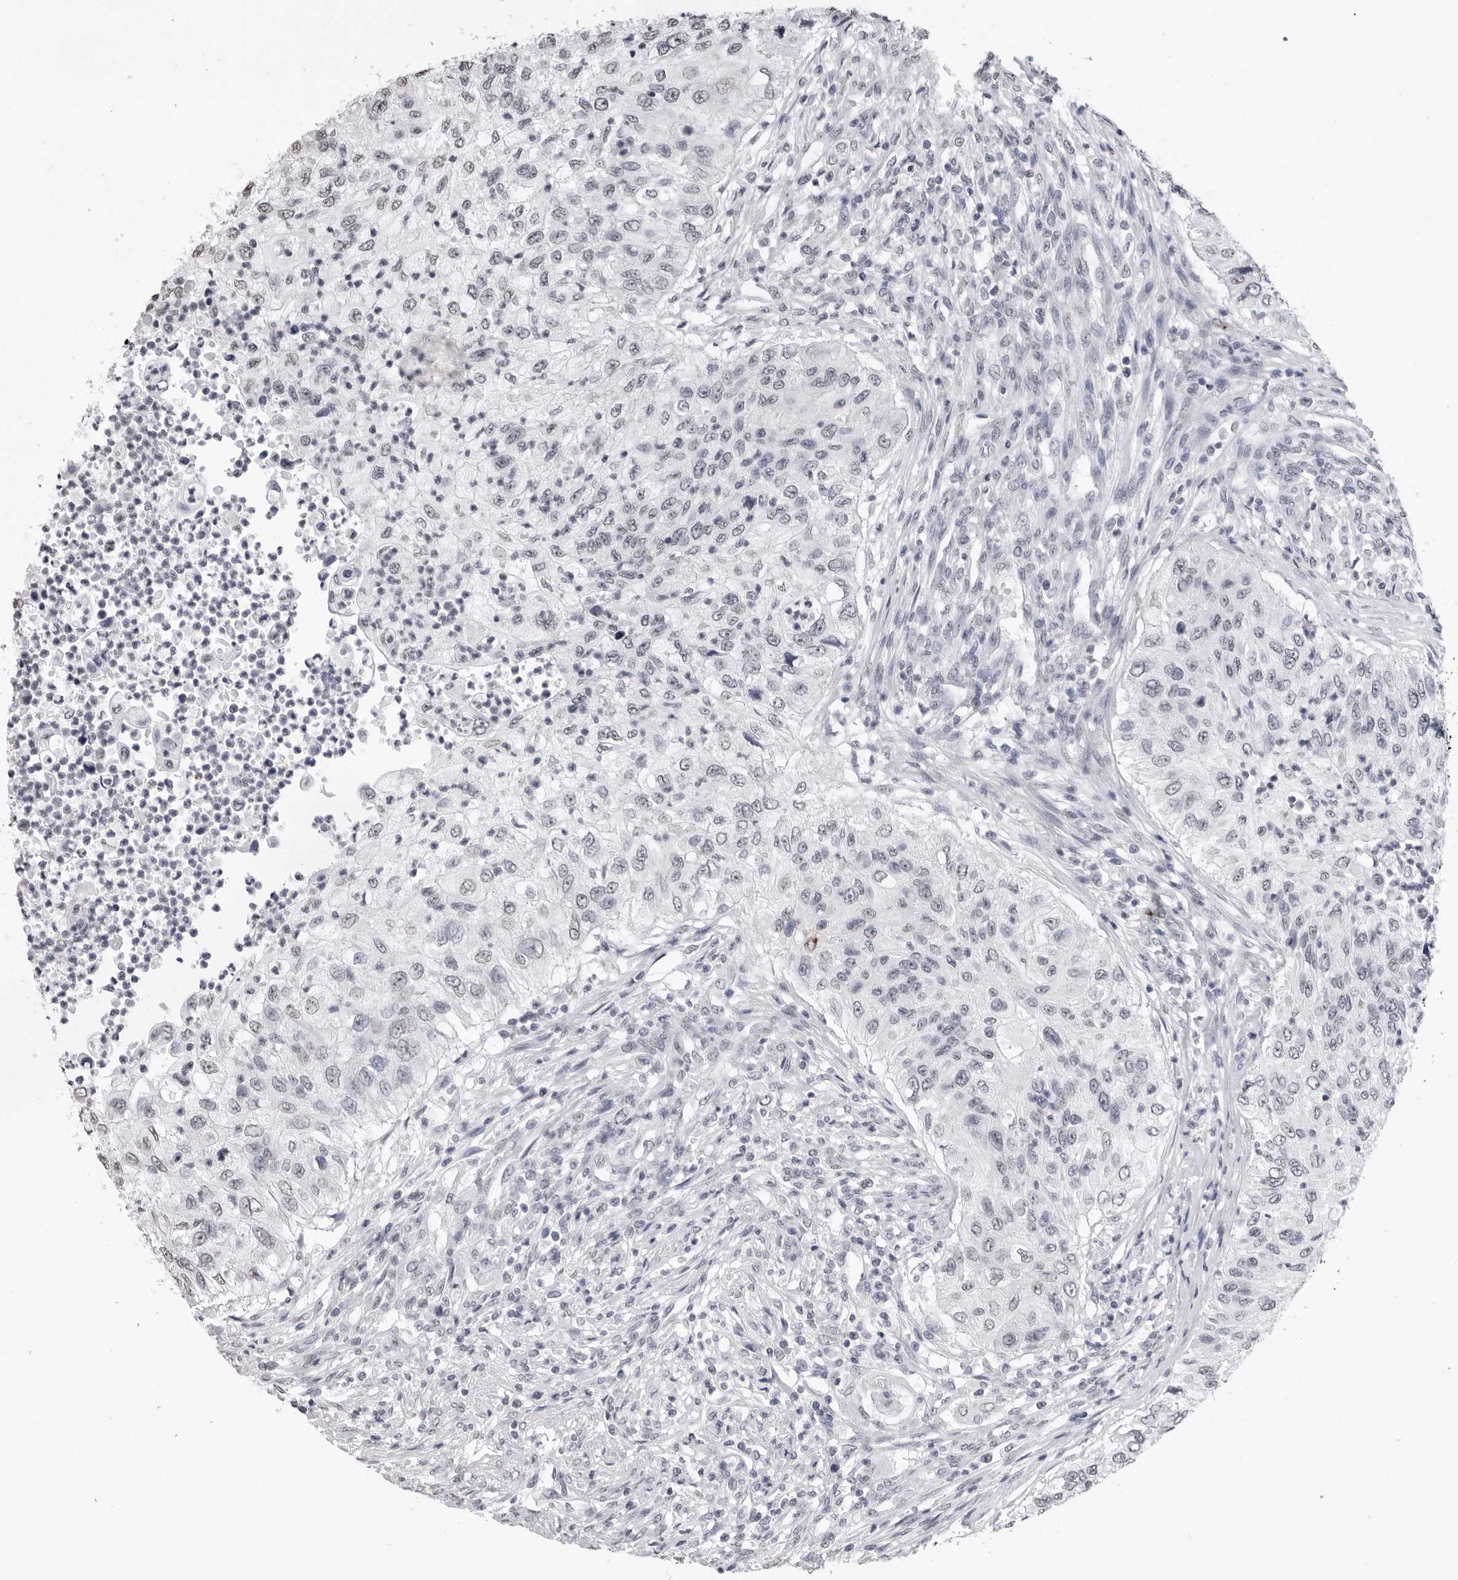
{"staining": {"intensity": "weak", "quantity": "<25%", "location": "nuclear"}, "tissue": "urothelial cancer", "cell_type": "Tumor cells", "image_type": "cancer", "snomed": [{"axis": "morphology", "description": "Urothelial carcinoma, High grade"}, {"axis": "topography", "description": "Urinary bladder"}], "caption": "Tumor cells are negative for protein expression in human urothelial carcinoma (high-grade).", "gene": "HEPACAM", "patient": {"sex": "female", "age": 60}}